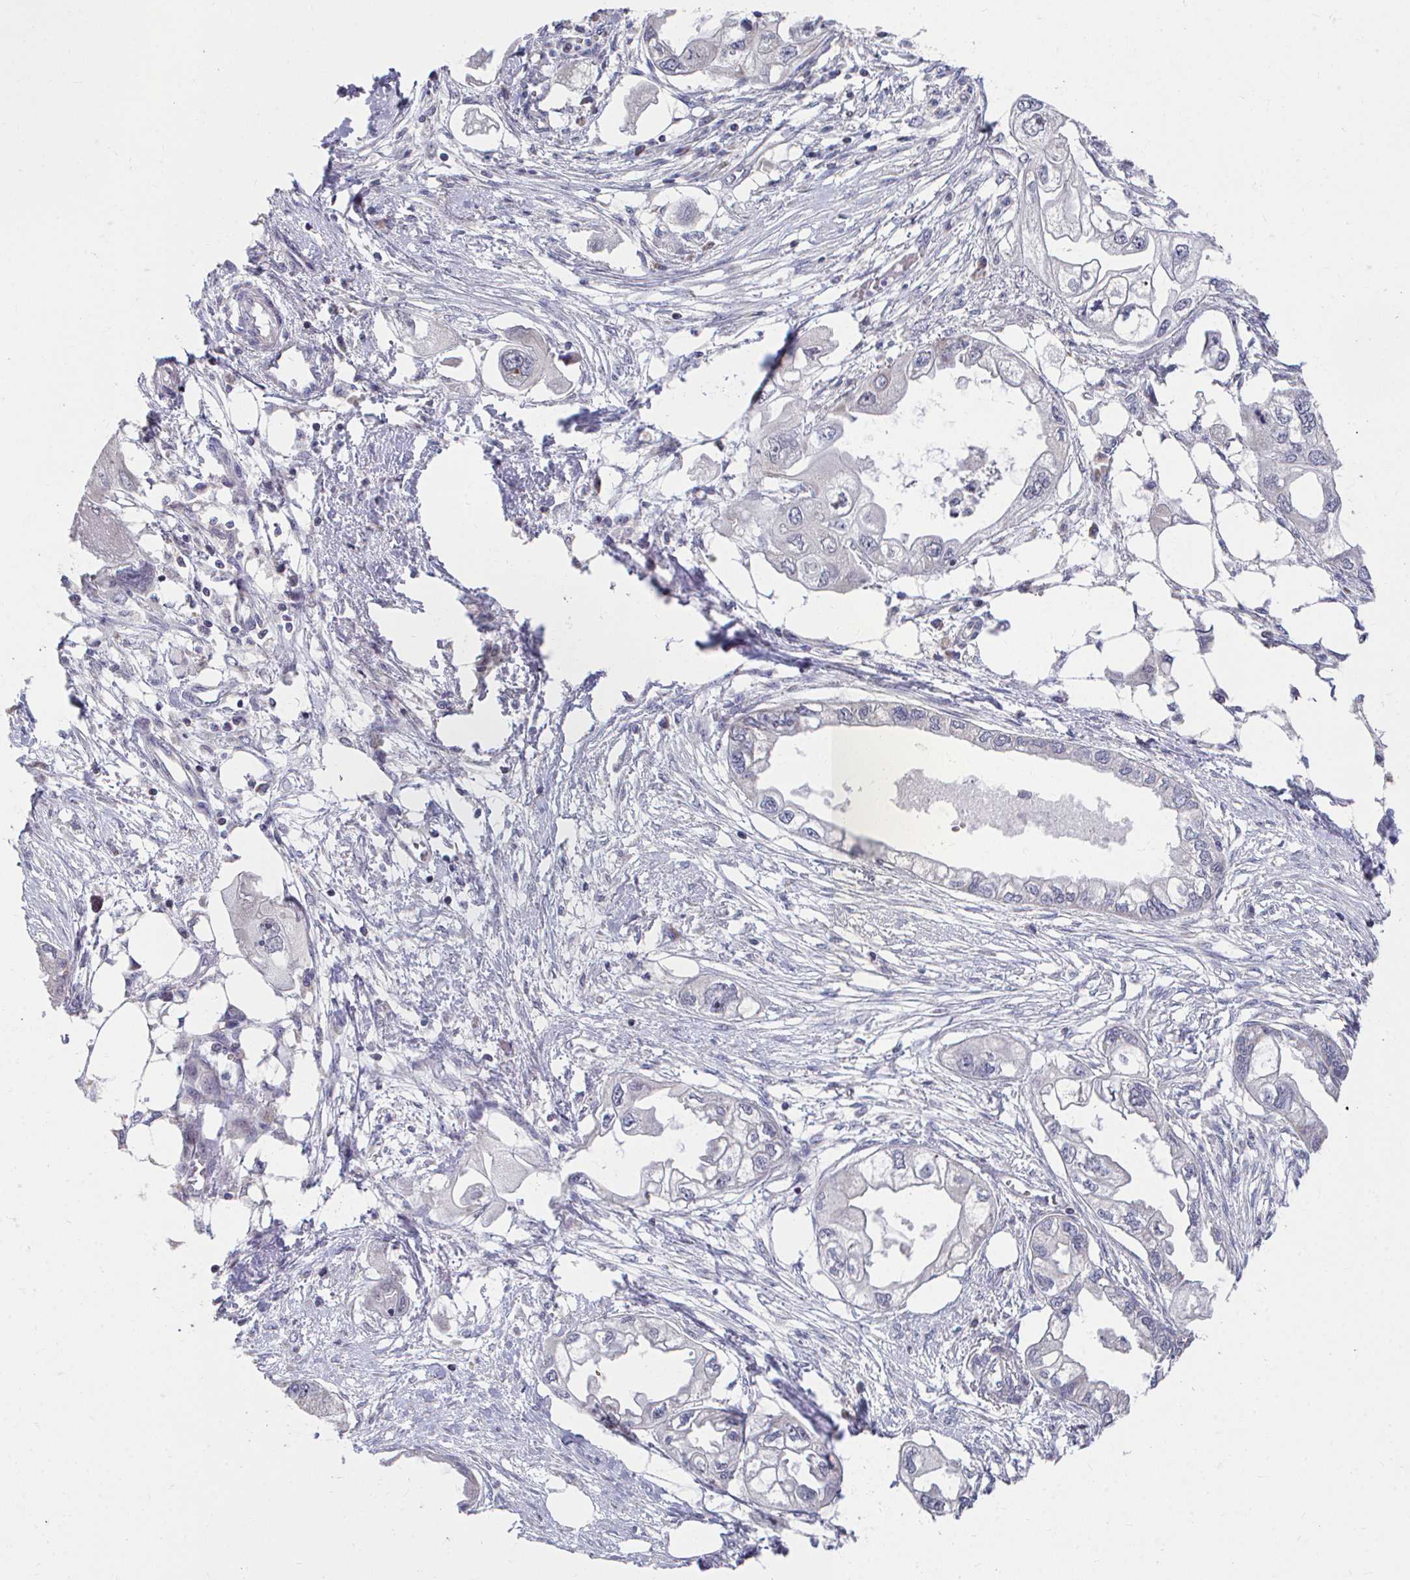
{"staining": {"intensity": "negative", "quantity": "none", "location": "none"}, "tissue": "endometrial cancer", "cell_type": "Tumor cells", "image_type": "cancer", "snomed": [{"axis": "morphology", "description": "Adenocarcinoma, NOS"}, {"axis": "morphology", "description": "Adenocarcinoma, metastatic, NOS"}, {"axis": "topography", "description": "Adipose tissue"}, {"axis": "topography", "description": "Endometrium"}], "caption": "IHC of human endometrial cancer (adenocarcinoma) demonstrates no staining in tumor cells.", "gene": "PEX3", "patient": {"sex": "female", "age": 67}}